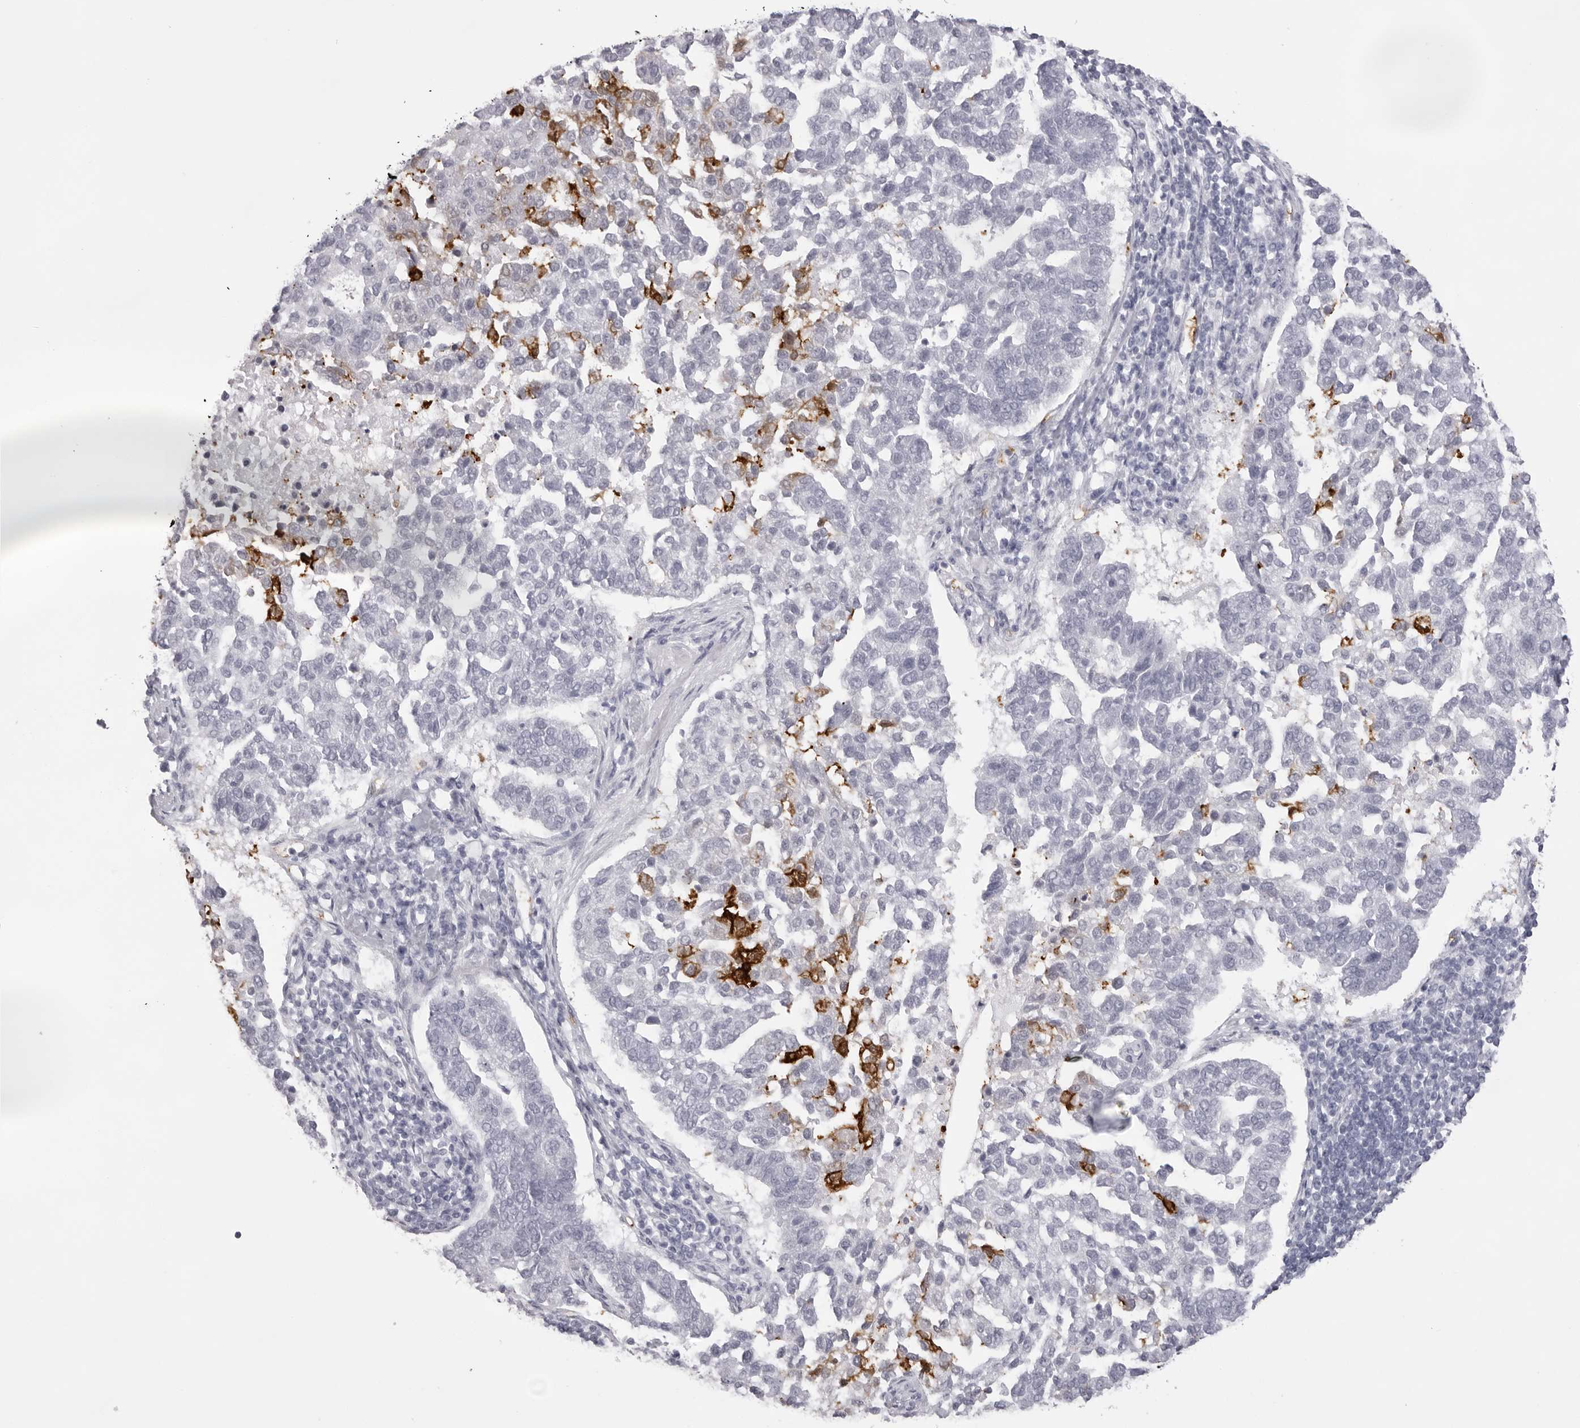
{"staining": {"intensity": "moderate", "quantity": "<25%", "location": "cytoplasmic/membranous"}, "tissue": "pancreatic cancer", "cell_type": "Tumor cells", "image_type": "cancer", "snomed": [{"axis": "morphology", "description": "Adenocarcinoma, NOS"}, {"axis": "topography", "description": "Pancreas"}], "caption": "Protein expression analysis of human pancreatic cancer reveals moderate cytoplasmic/membranous expression in approximately <25% of tumor cells. The protein is shown in brown color, while the nuclei are stained blue.", "gene": "SPTA1", "patient": {"sex": "female", "age": 61}}